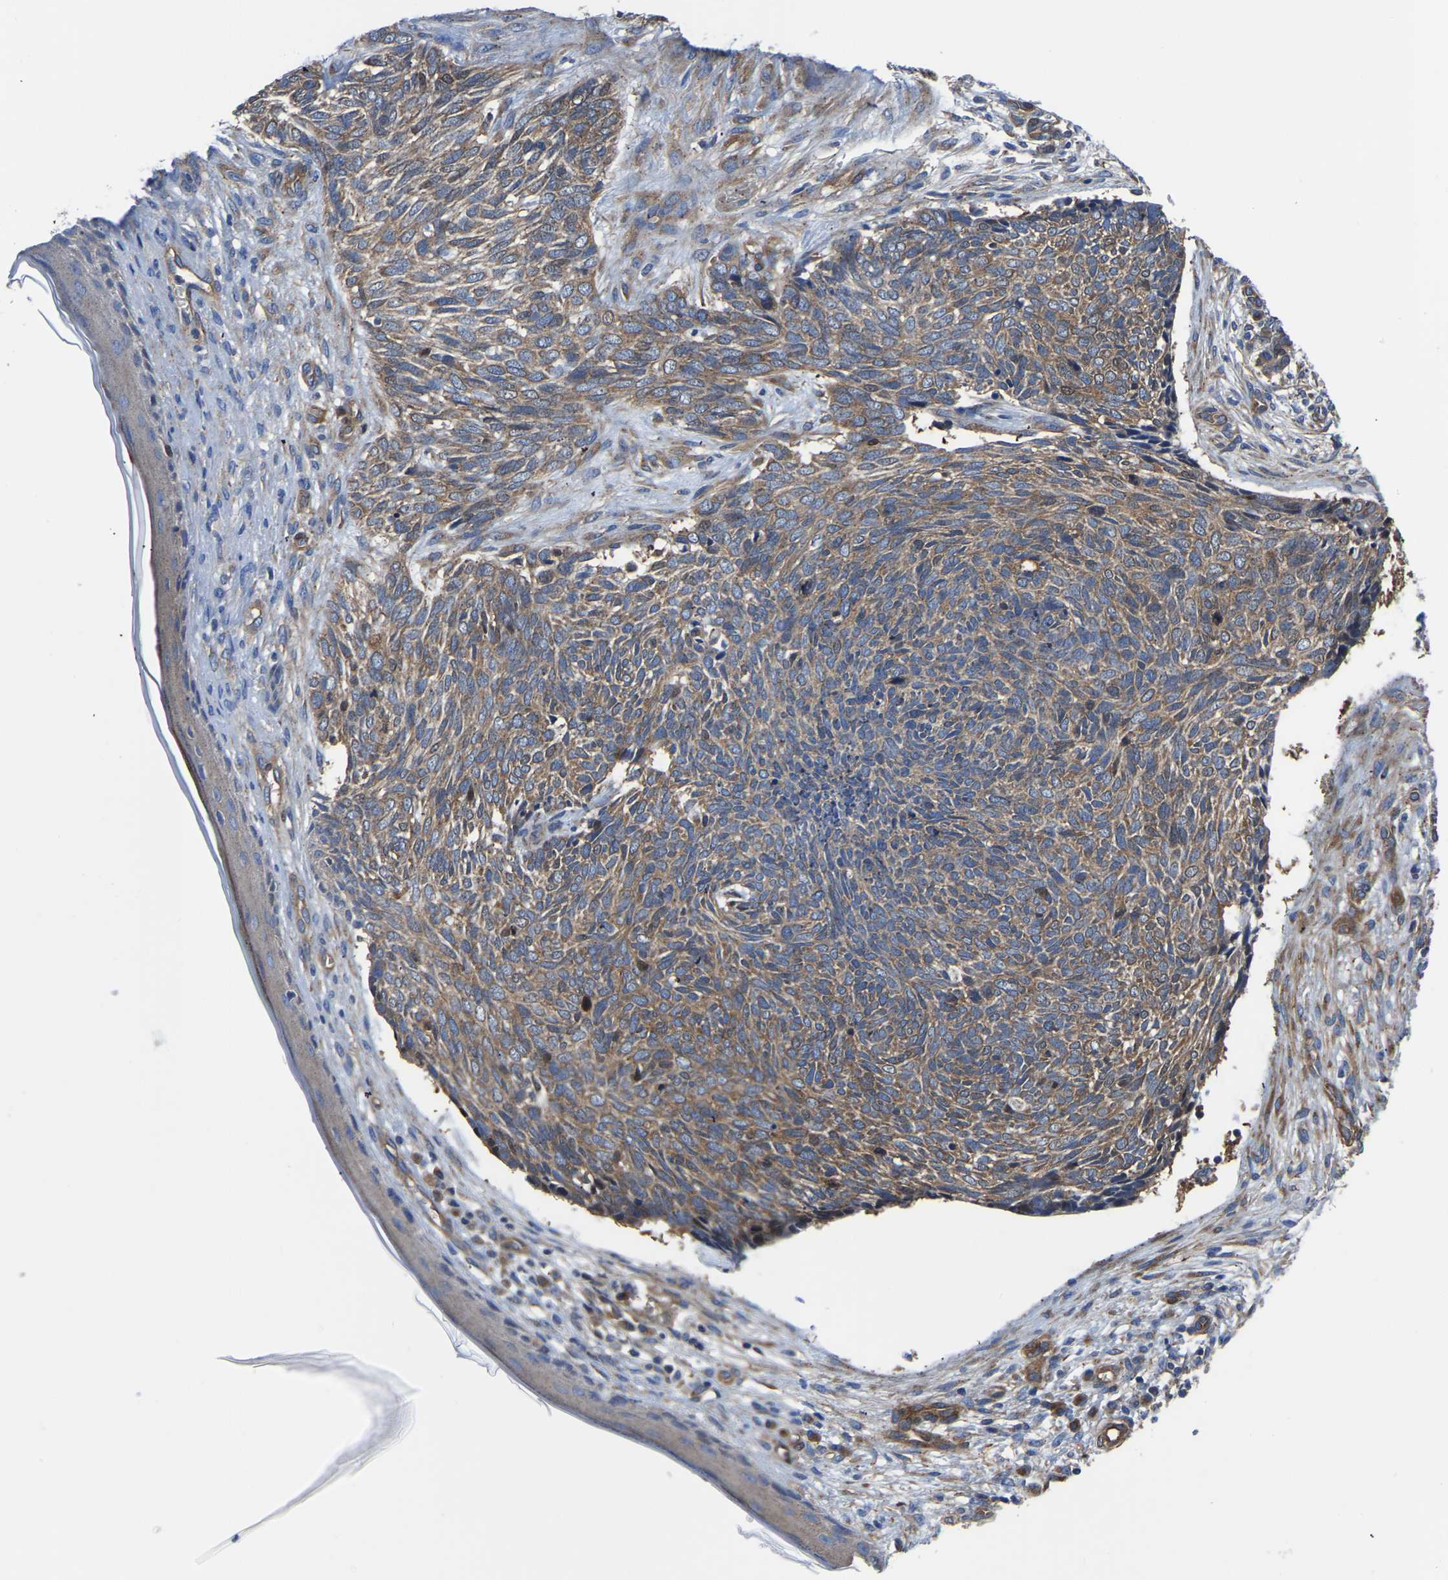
{"staining": {"intensity": "moderate", "quantity": ">75%", "location": "cytoplasmic/membranous"}, "tissue": "skin cancer", "cell_type": "Tumor cells", "image_type": "cancer", "snomed": [{"axis": "morphology", "description": "Basal cell carcinoma"}, {"axis": "topography", "description": "Skin"}], "caption": "This histopathology image reveals IHC staining of human basal cell carcinoma (skin), with medium moderate cytoplasmic/membranous staining in about >75% of tumor cells.", "gene": "TFG", "patient": {"sex": "female", "age": 84}}